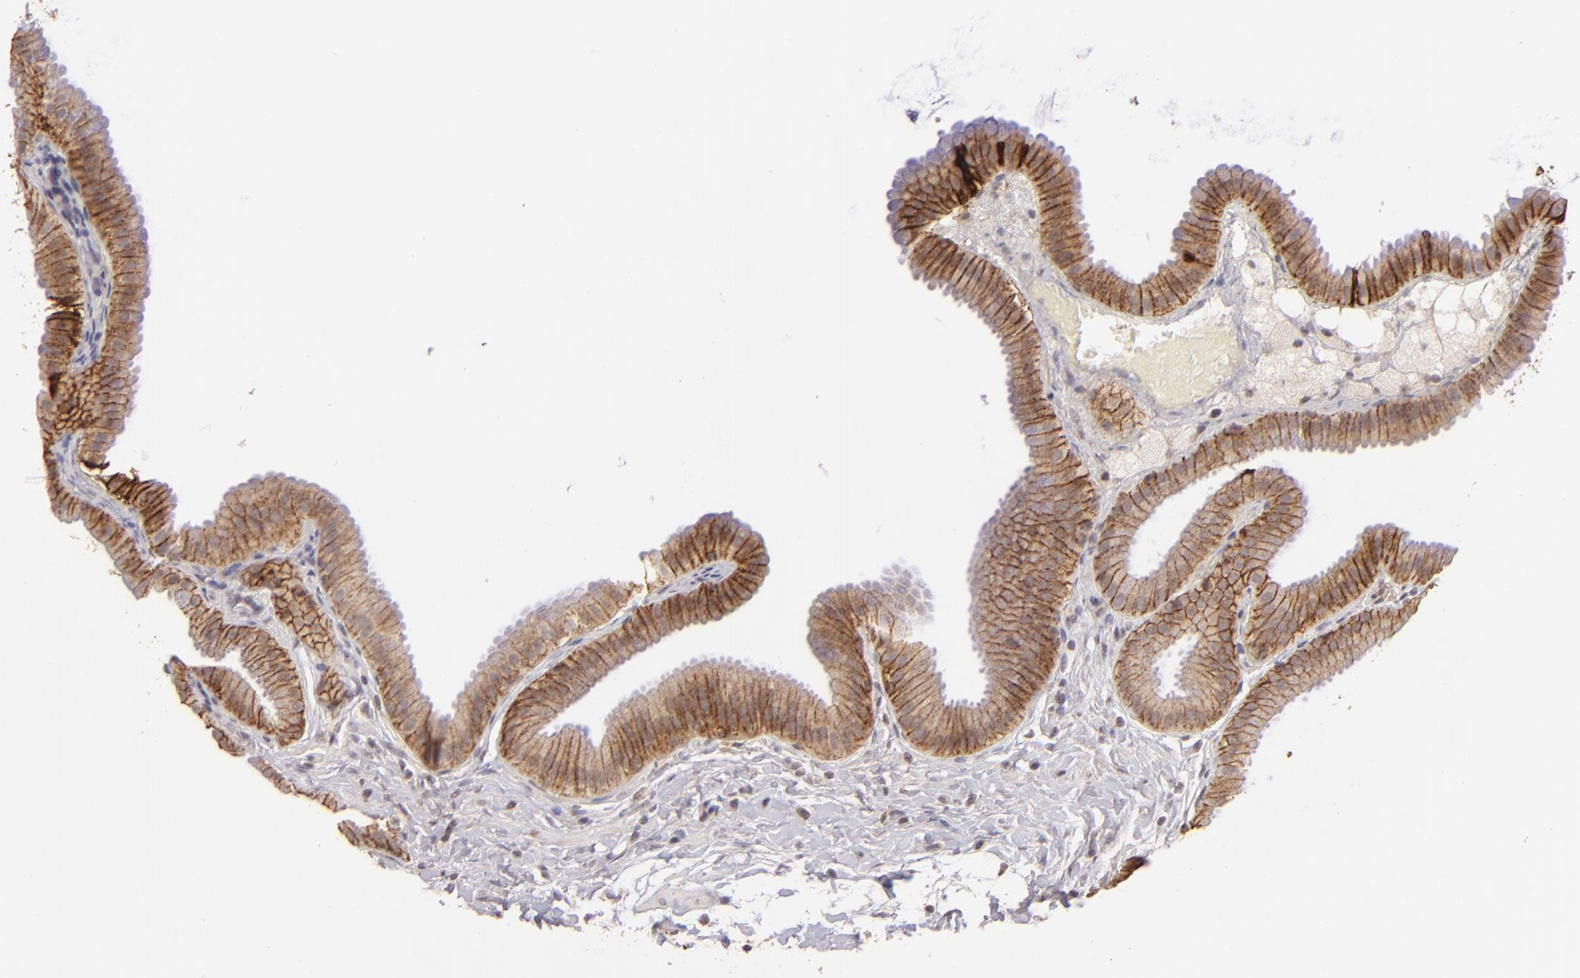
{"staining": {"intensity": "moderate", "quantity": ">75%", "location": "cytoplasmic/membranous"}, "tissue": "gallbladder", "cell_type": "Glandular cells", "image_type": "normal", "snomed": [{"axis": "morphology", "description": "Normal tissue, NOS"}, {"axis": "topography", "description": "Gallbladder"}], "caption": "Gallbladder was stained to show a protein in brown. There is medium levels of moderate cytoplasmic/membranous positivity in about >75% of glandular cells. The protein of interest is shown in brown color, while the nuclei are stained blue.", "gene": "CLDN1", "patient": {"sex": "female", "age": 63}}